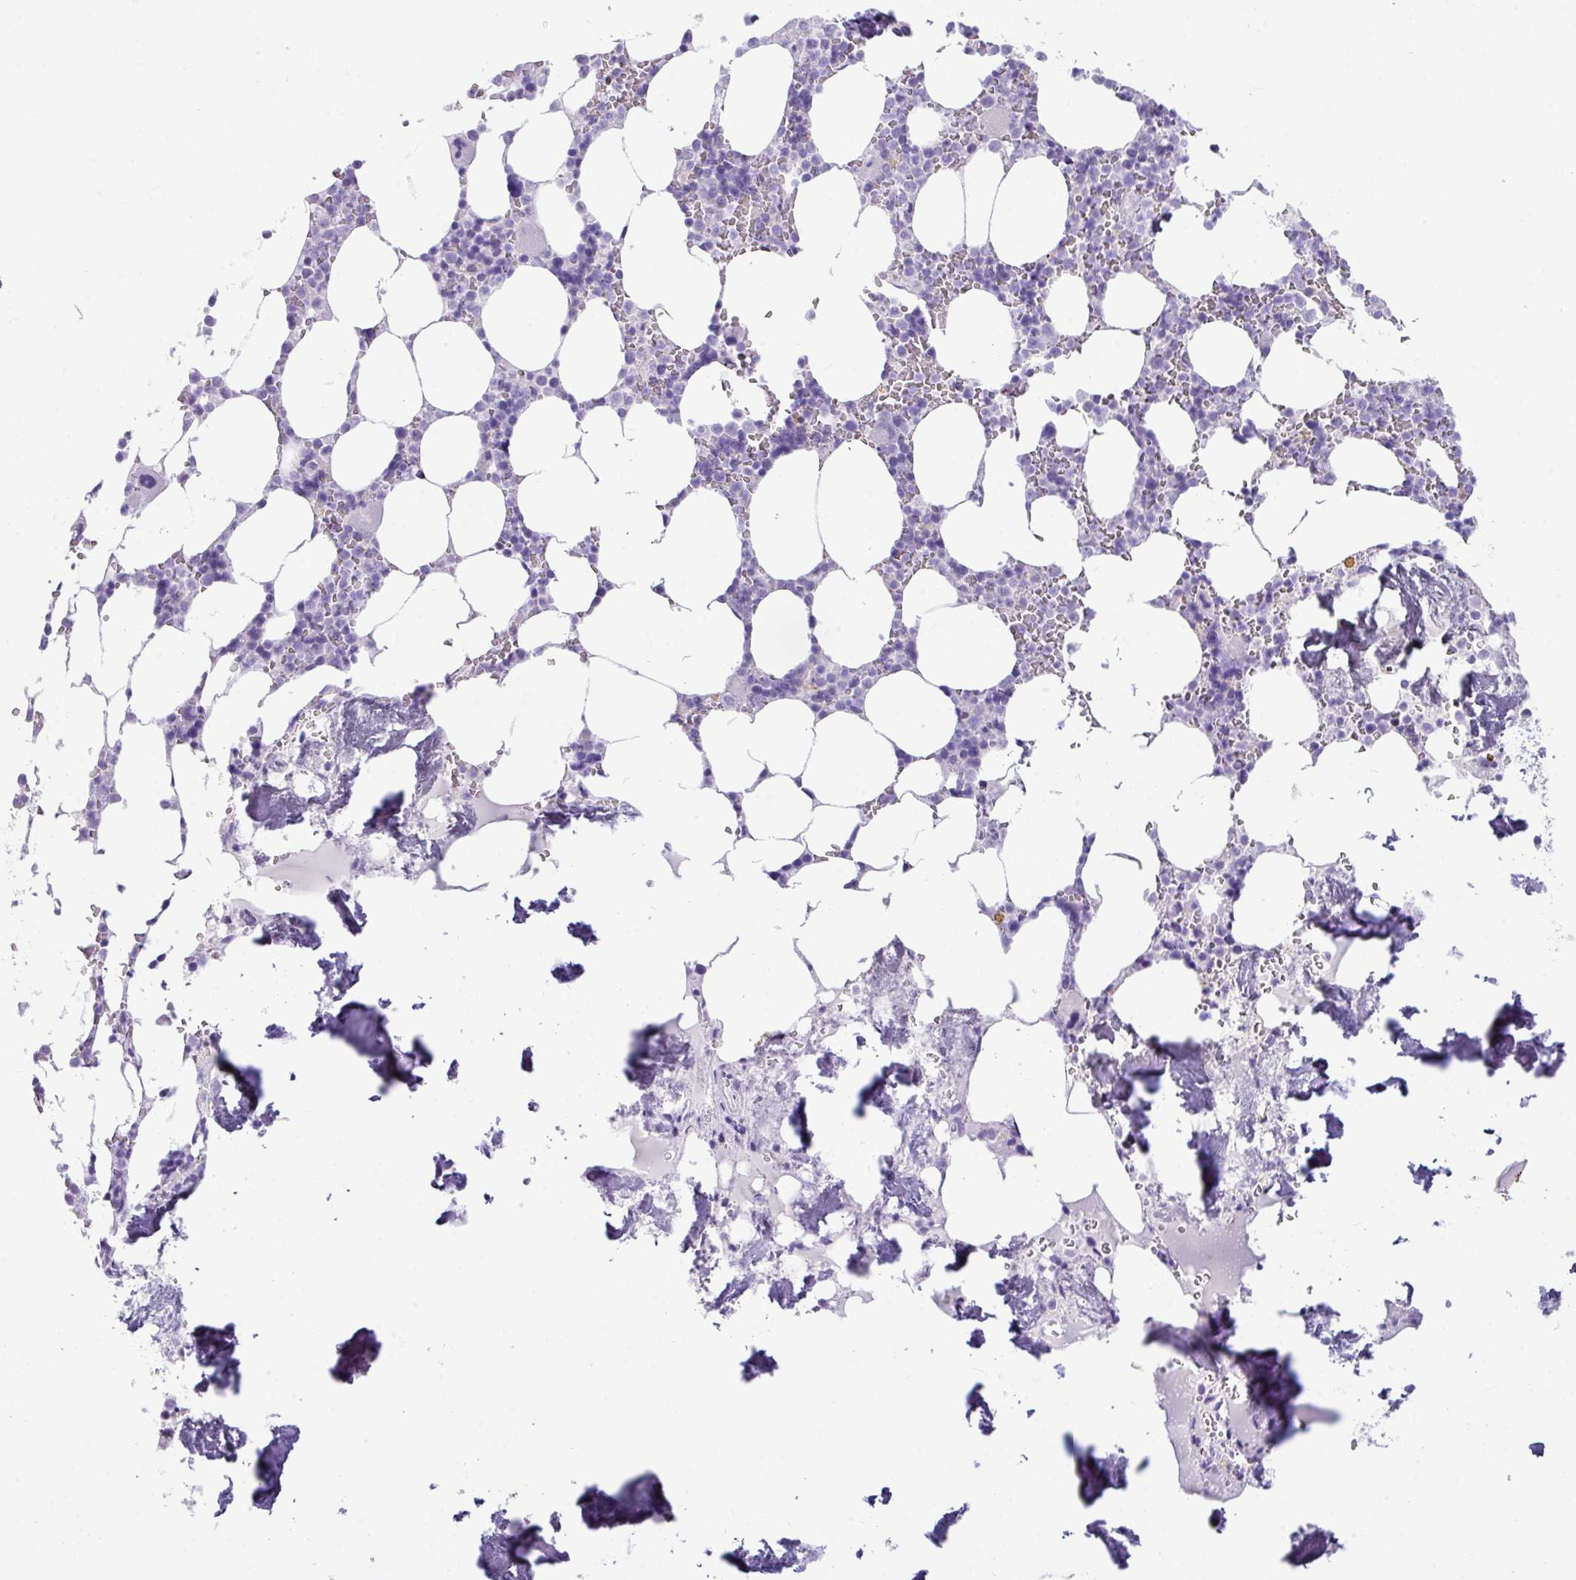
{"staining": {"intensity": "negative", "quantity": "none", "location": "none"}, "tissue": "bone marrow", "cell_type": "Hematopoietic cells", "image_type": "normal", "snomed": [{"axis": "morphology", "description": "Normal tissue, NOS"}, {"axis": "topography", "description": "Bone marrow"}], "caption": "A high-resolution photomicrograph shows IHC staining of unremarkable bone marrow, which demonstrates no significant positivity in hematopoietic cells.", "gene": "NCCRP1", "patient": {"sex": "male", "age": 64}}